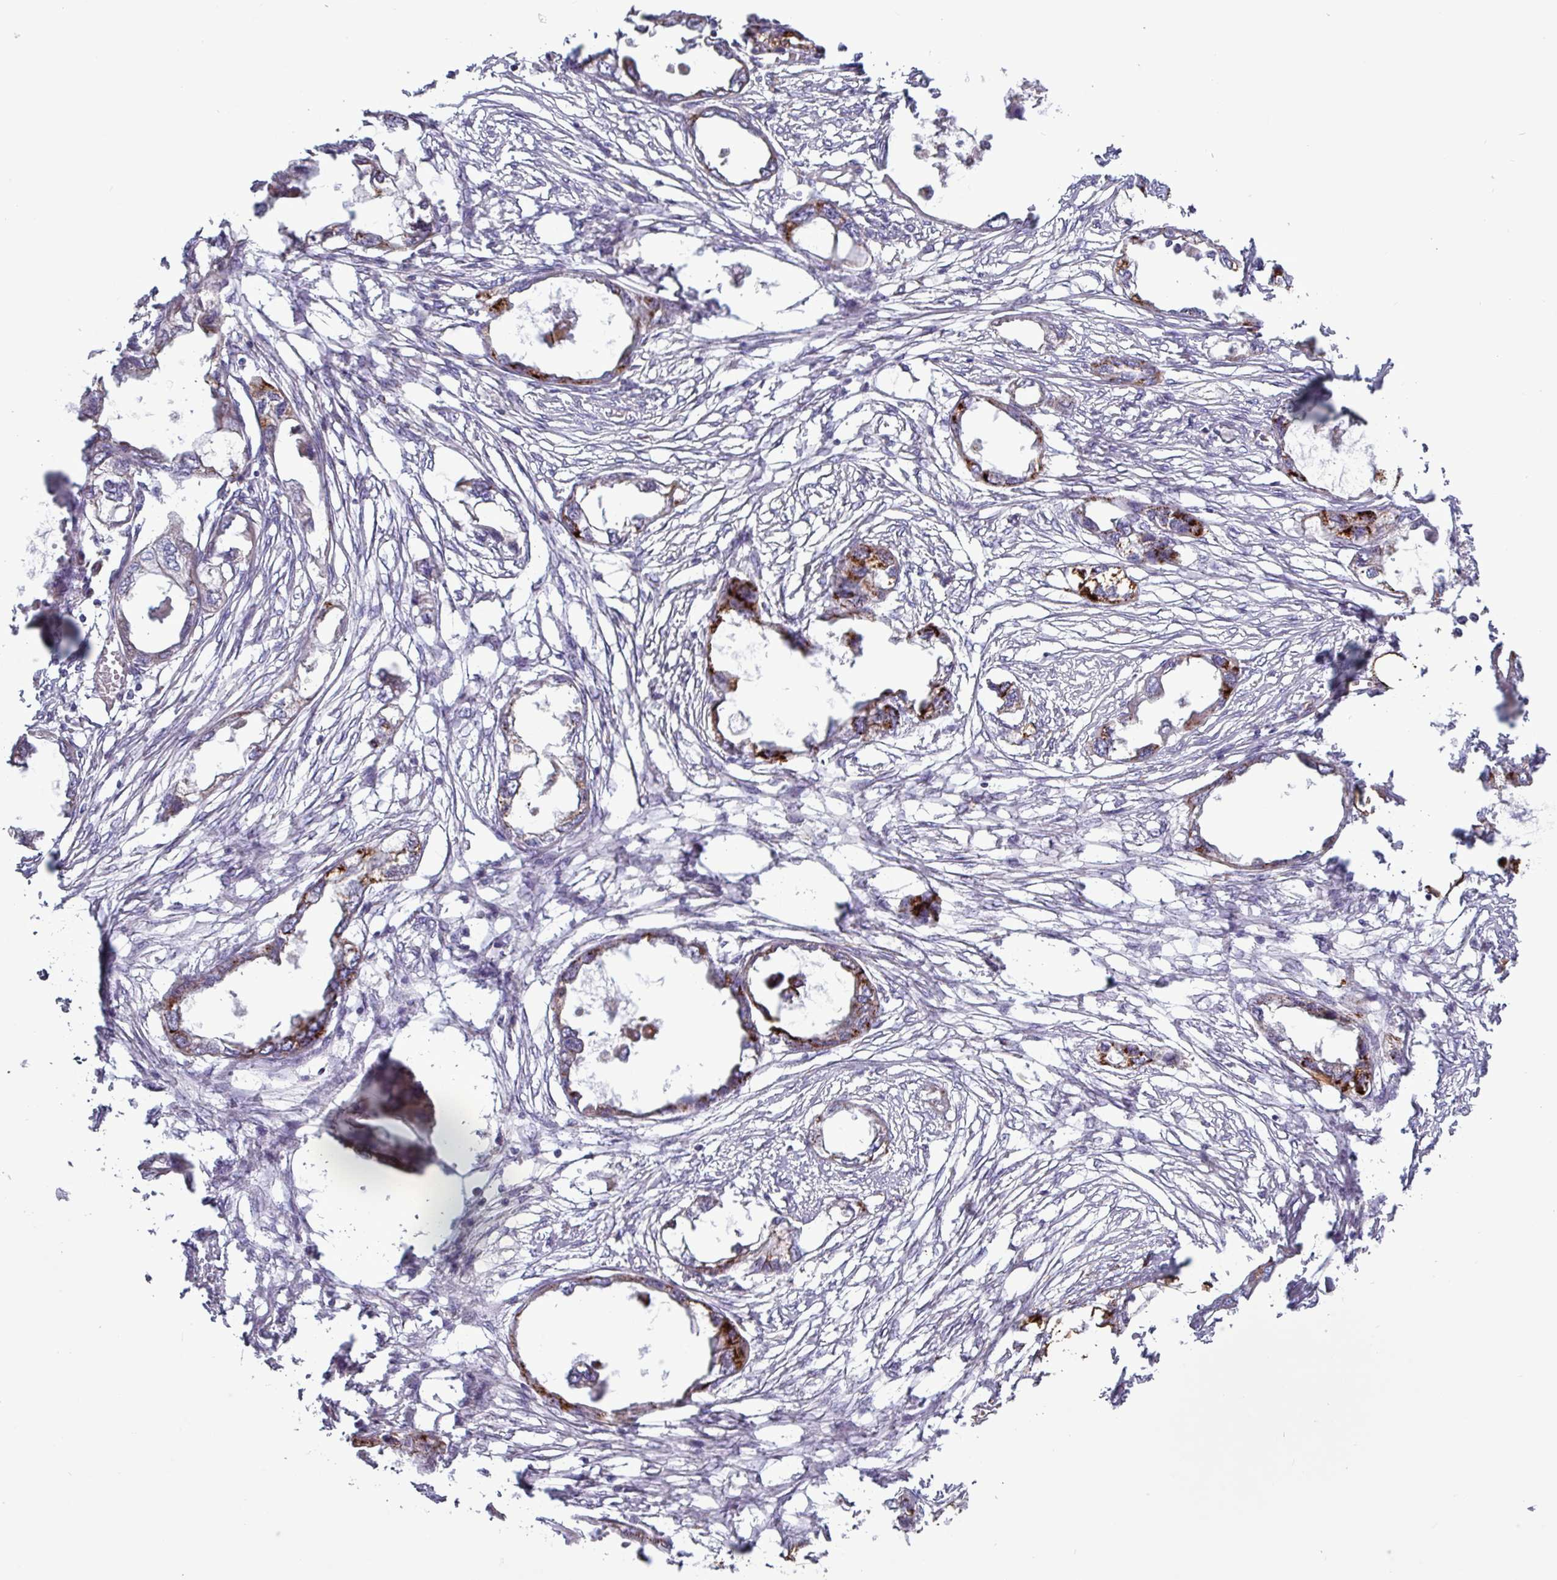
{"staining": {"intensity": "moderate", "quantity": "<25%", "location": "cytoplasmic/membranous"}, "tissue": "endometrial cancer", "cell_type": "Tumor cells", "image_type": "cancer", "snomed": [{"axis": "morphology", "description": "Adenocarcinoma, NOS"}, {"axis": "morphology", "description": "Adenocarcinoma, metastatic, NOS"}, {"axis": "topography", "description": "Adipose tissue"}, {"axis": "topography", "description": "Endometrium"}], "caption": "Tumor cells reveal moderate cytoplasmic/membranous positivity in approximately <25% of cells in endometrial metastatic adenocarcinoma.", "gene": "PLIN2", "patient": {"sex": "female", "age": 67}}